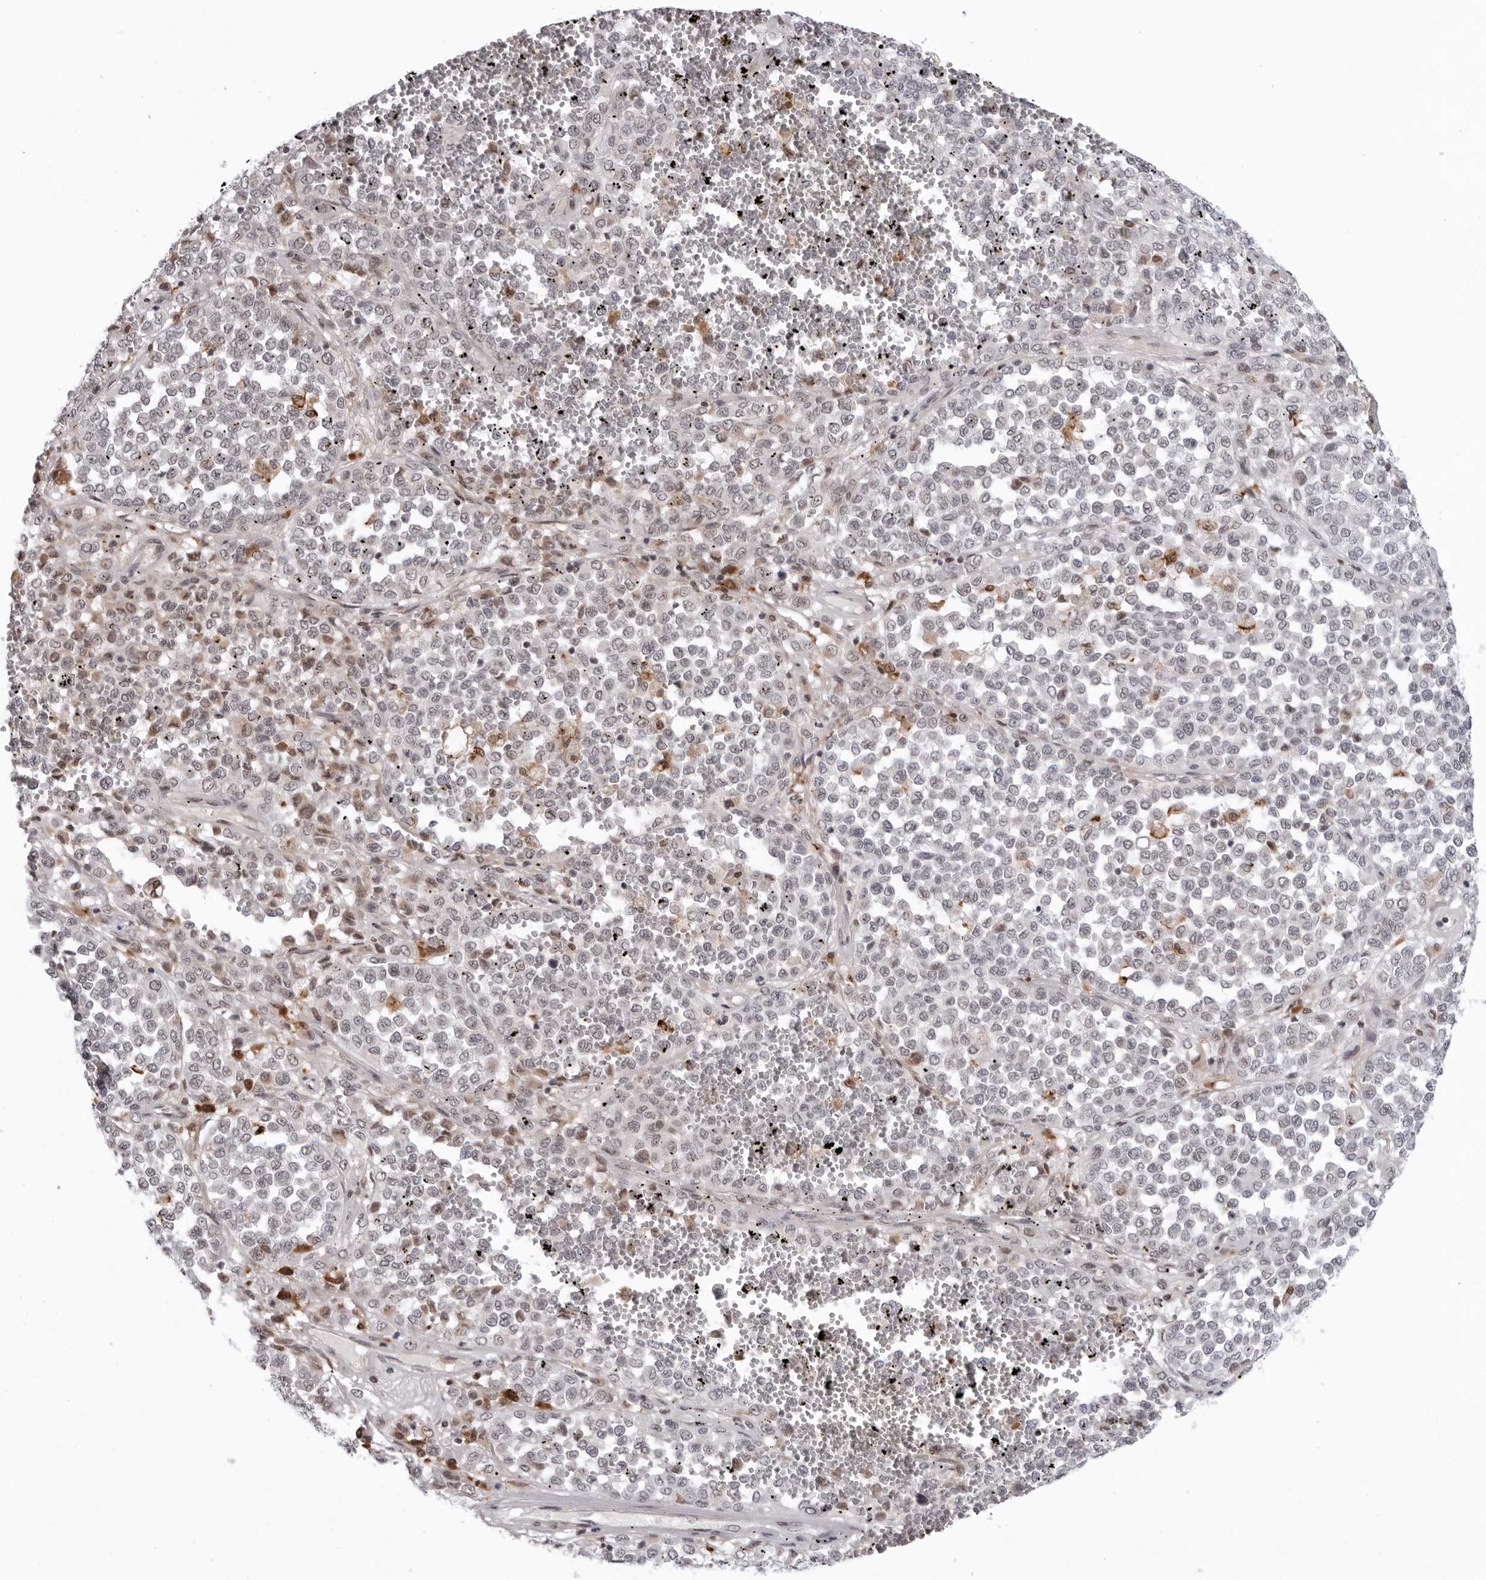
{"staining": {"intensity": "weak", "quantity": "<25%", "location": "nuclear"}, "tissue": "melanoma", "cell_type": "Tumor cells", "image_type": "cancer", "snomed": [{"axis": "morphology", "description": "Malignant melanoma, Metastatic site"}, {"axis": "topography", "description": "Pancreas"}], "caption": "The photomicrograph shows no staining of tumor cells in melanoma.", "gene": "EXOSC10", "patient": {"sex": "female", "age": 30}}